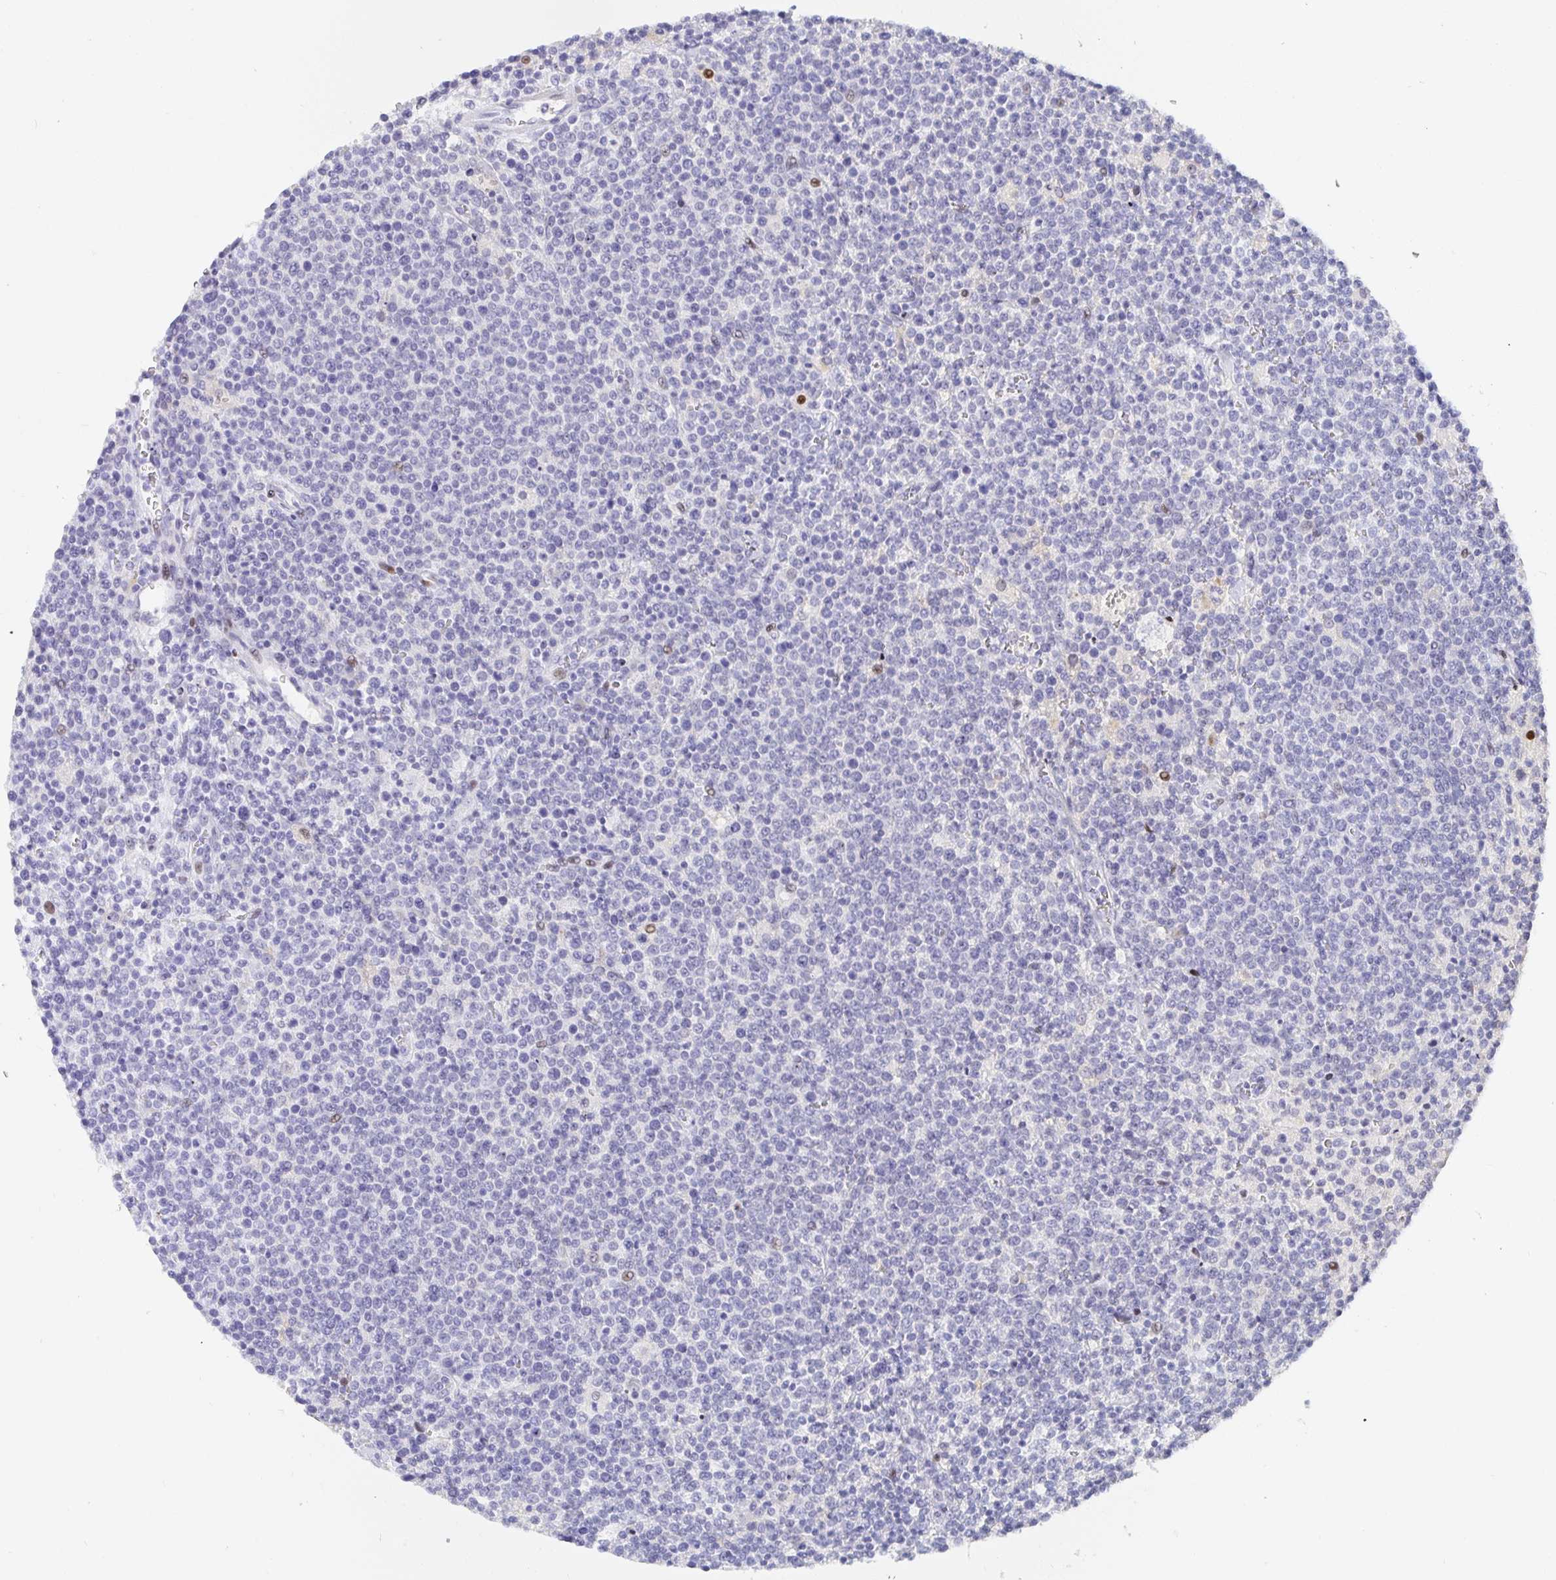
{"staining": {"intensity": "negative", "quantity": "none", "location": "none"}, "tissue": "lymphoma", "cell_type": "Tumor cells", "image_type": "cancer", "snomed": [{"axis": "morphology", "description": "Malignant lymphoma, non-Hodgkin's type, High grade"}, {"axis": "topography", "description": "Lymph node"}], "caption": "Immunohistochemistry (IHC) of malignant lymphoma, non-Hodgkin's type (high-grade) demonstrates no staining in tumor cells.", "gene": "KBTBD13", "patient": {"sex": "male", "age": 61}}